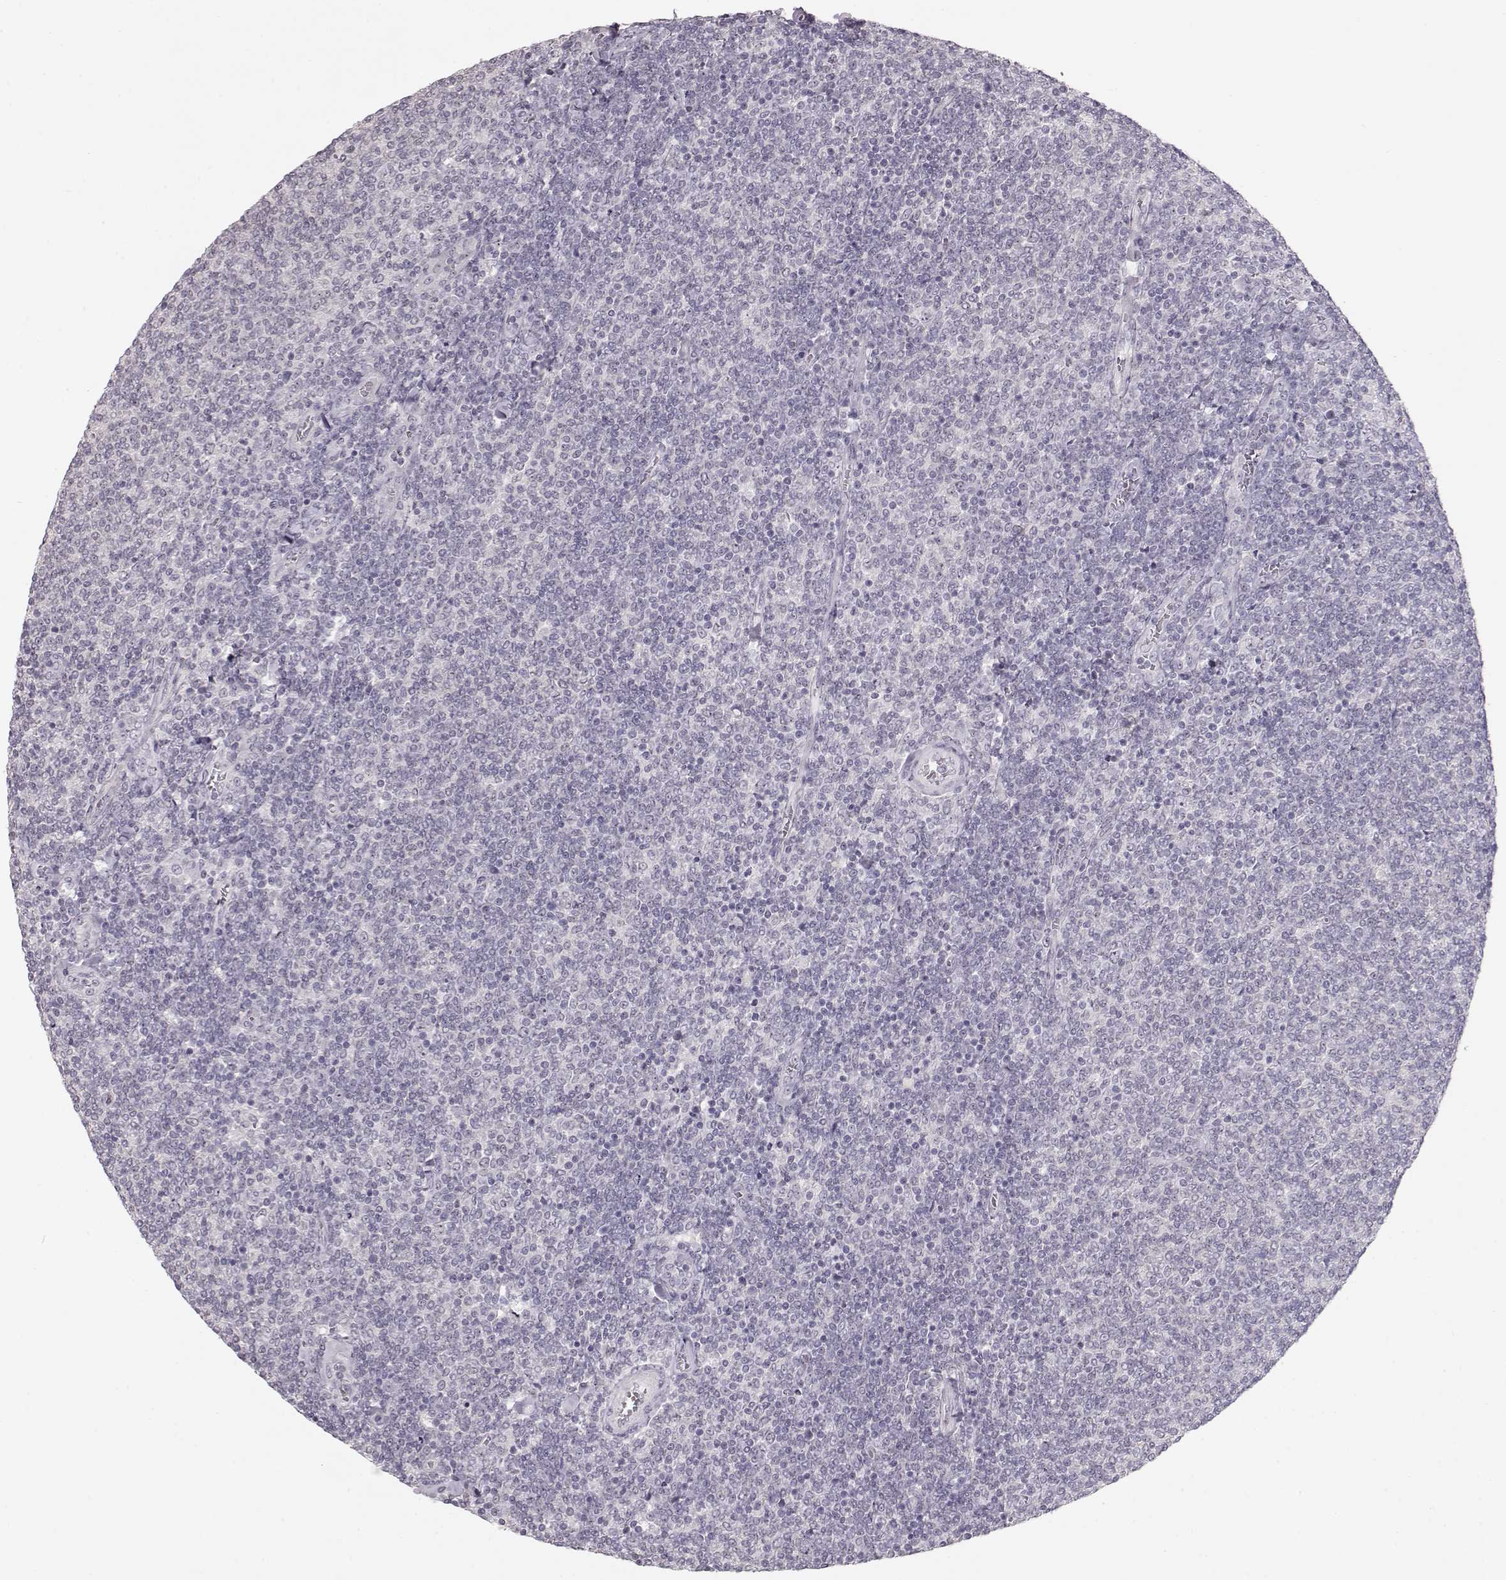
{"staining": {"intensity": "negative", "quantity": "none", "location": "none"}, "tissue": "lymphoma", "cell_type": "Tumor cells", "image_type": "cancer", "snomed": [{"axis": "morphology", "description": "Malignant lymphoma, non-Hodgkin's type, Low grade"}, {"axis": "topography", "description": "Lymph node"}], "caption": "Immunohistochemistry of malignant lymphoma, non-Hodgkin's type (low-grade) exhibits no positivity in tumor cells.", "gene": "FAM205A", "patient": {"sex": "male", "age": 52}}